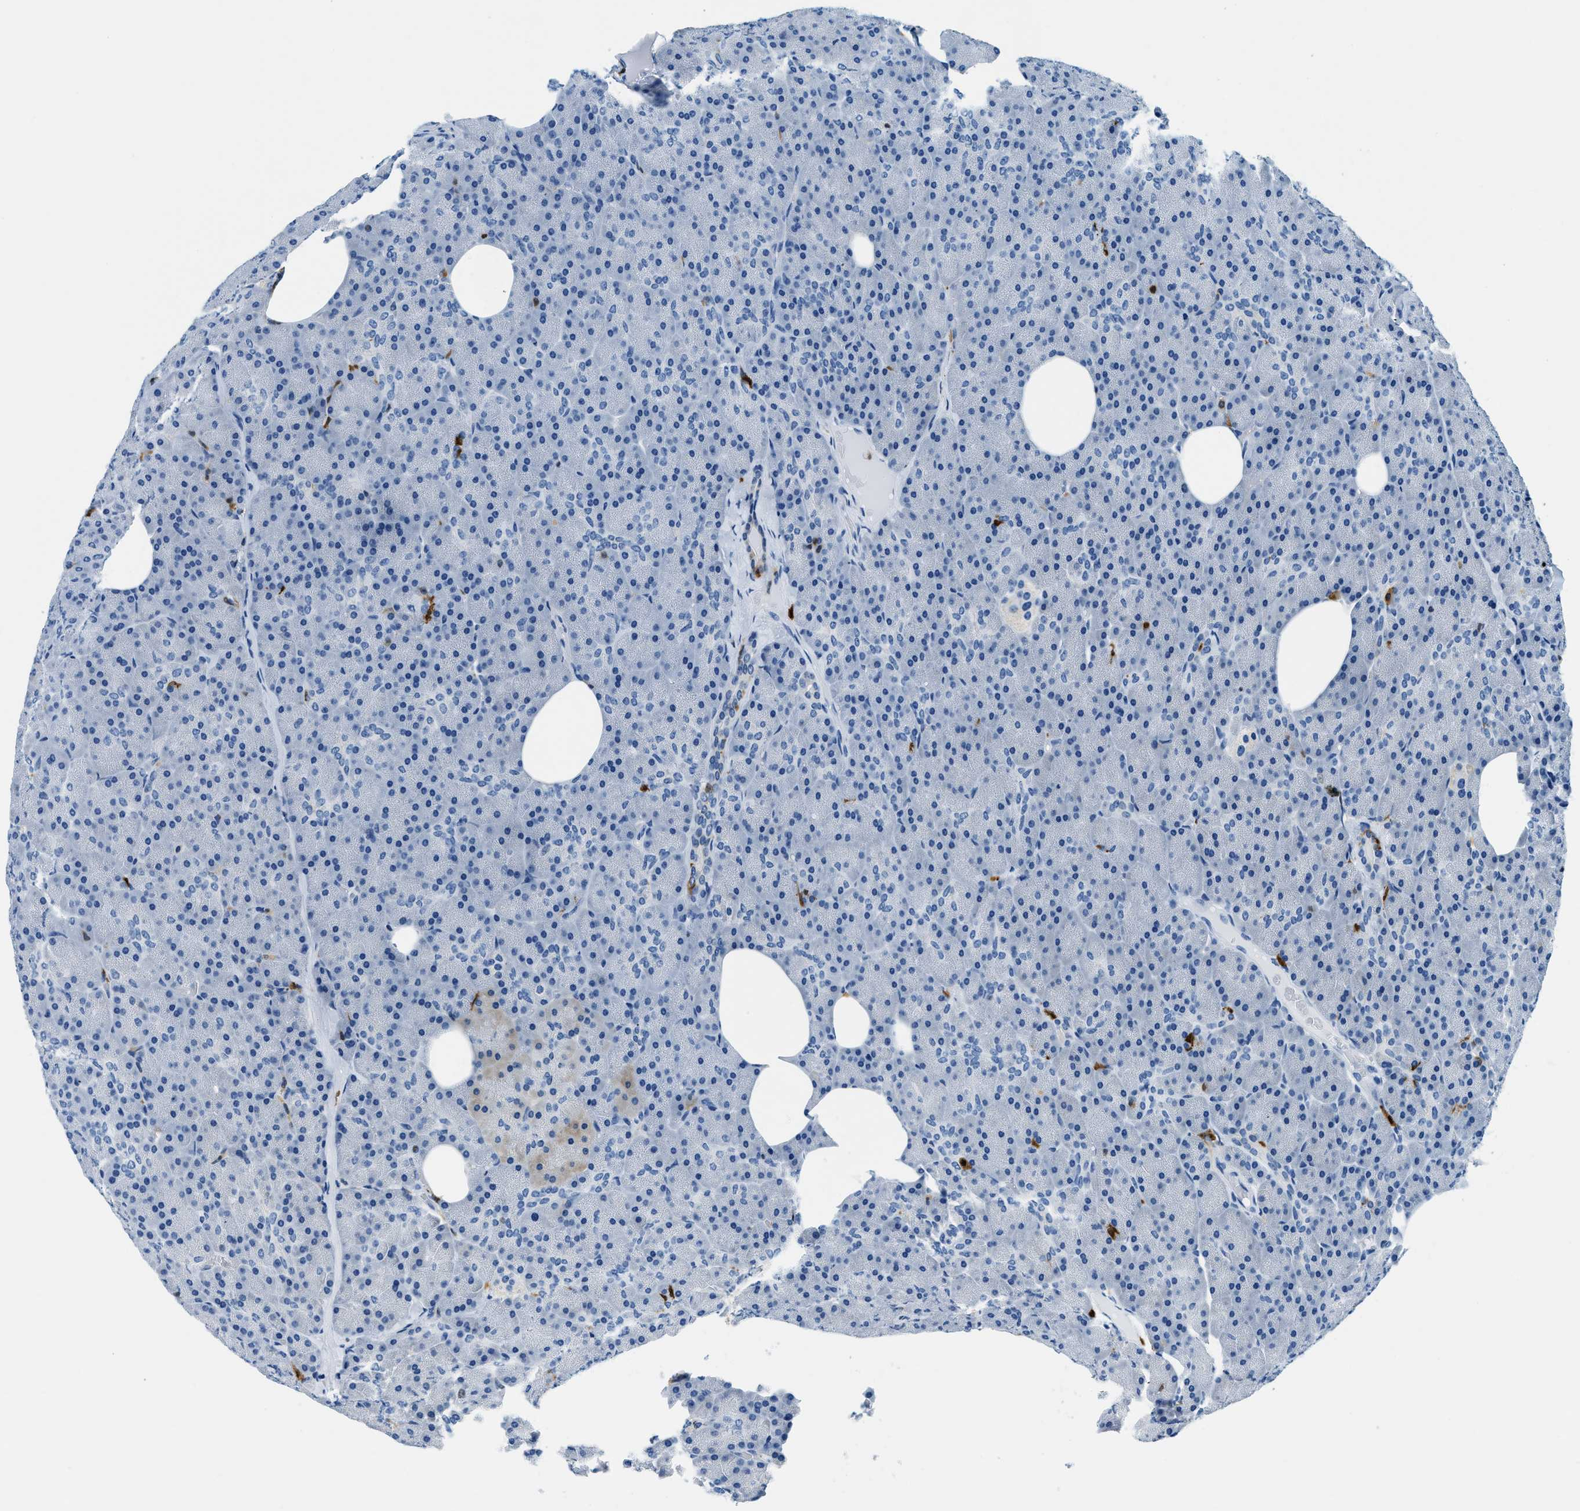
{"staining": {"intensity": "negative", "quantity": "none", "location": "none"}, "tissue": "pancreas", "cell_type": "Exocrine glandular cells", "image_type": "normal", "snomed": [{"axis": "morphology", "description": "Normal tissue, NOS"}, {"axis": "topography", "description": "Pancreas"}], "caption": "The IHC photomicrograph has no significant expression in exocrine glandular cells of pancreas.", "gene": "CAPG", "patient": {"sex": "female", "age": 35}}